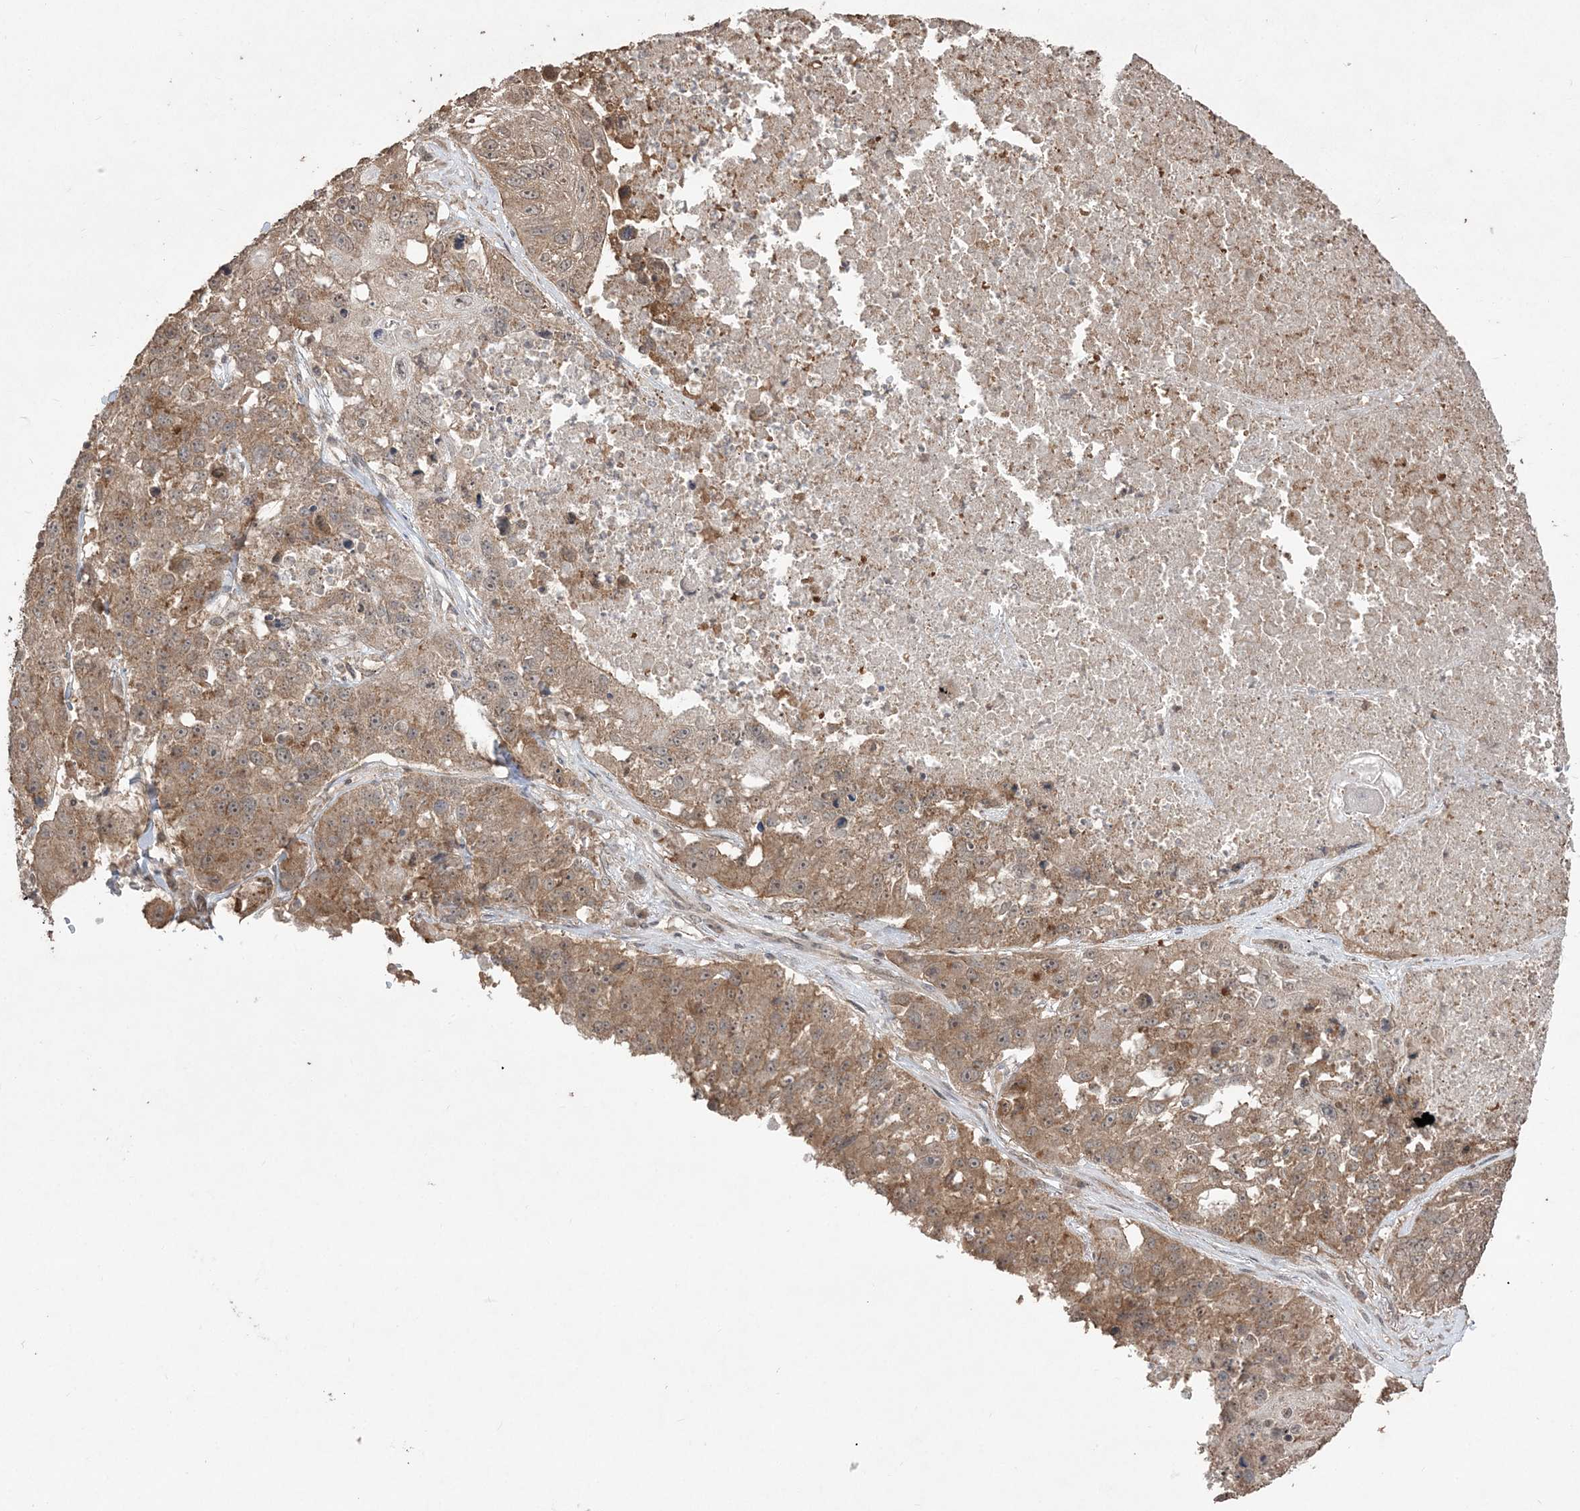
{"staining": {"intensity": "moderate", "quantity": ">75%", "location": "cytoplasmic/membranous"}, "tissue": "lung cancer", "cell_type": "Tumor cells", "image_type": "cancer", "snomed": [{"axis": "morphology", "description": "Squamous cell carcinoma, NOS"}, {"axis": "topography", "description": "Lung"}], "caption": "Squamous cell carcinoma (lung) stained with DAB (3,3'-diaminobenzidine) IHC demonstrates medium levels of moderate cytoplasmic/membranous staining in approximately >75% of tumor cells.", "gene": "EHHADH", "patient": {"sex": "male", "age": 61}}